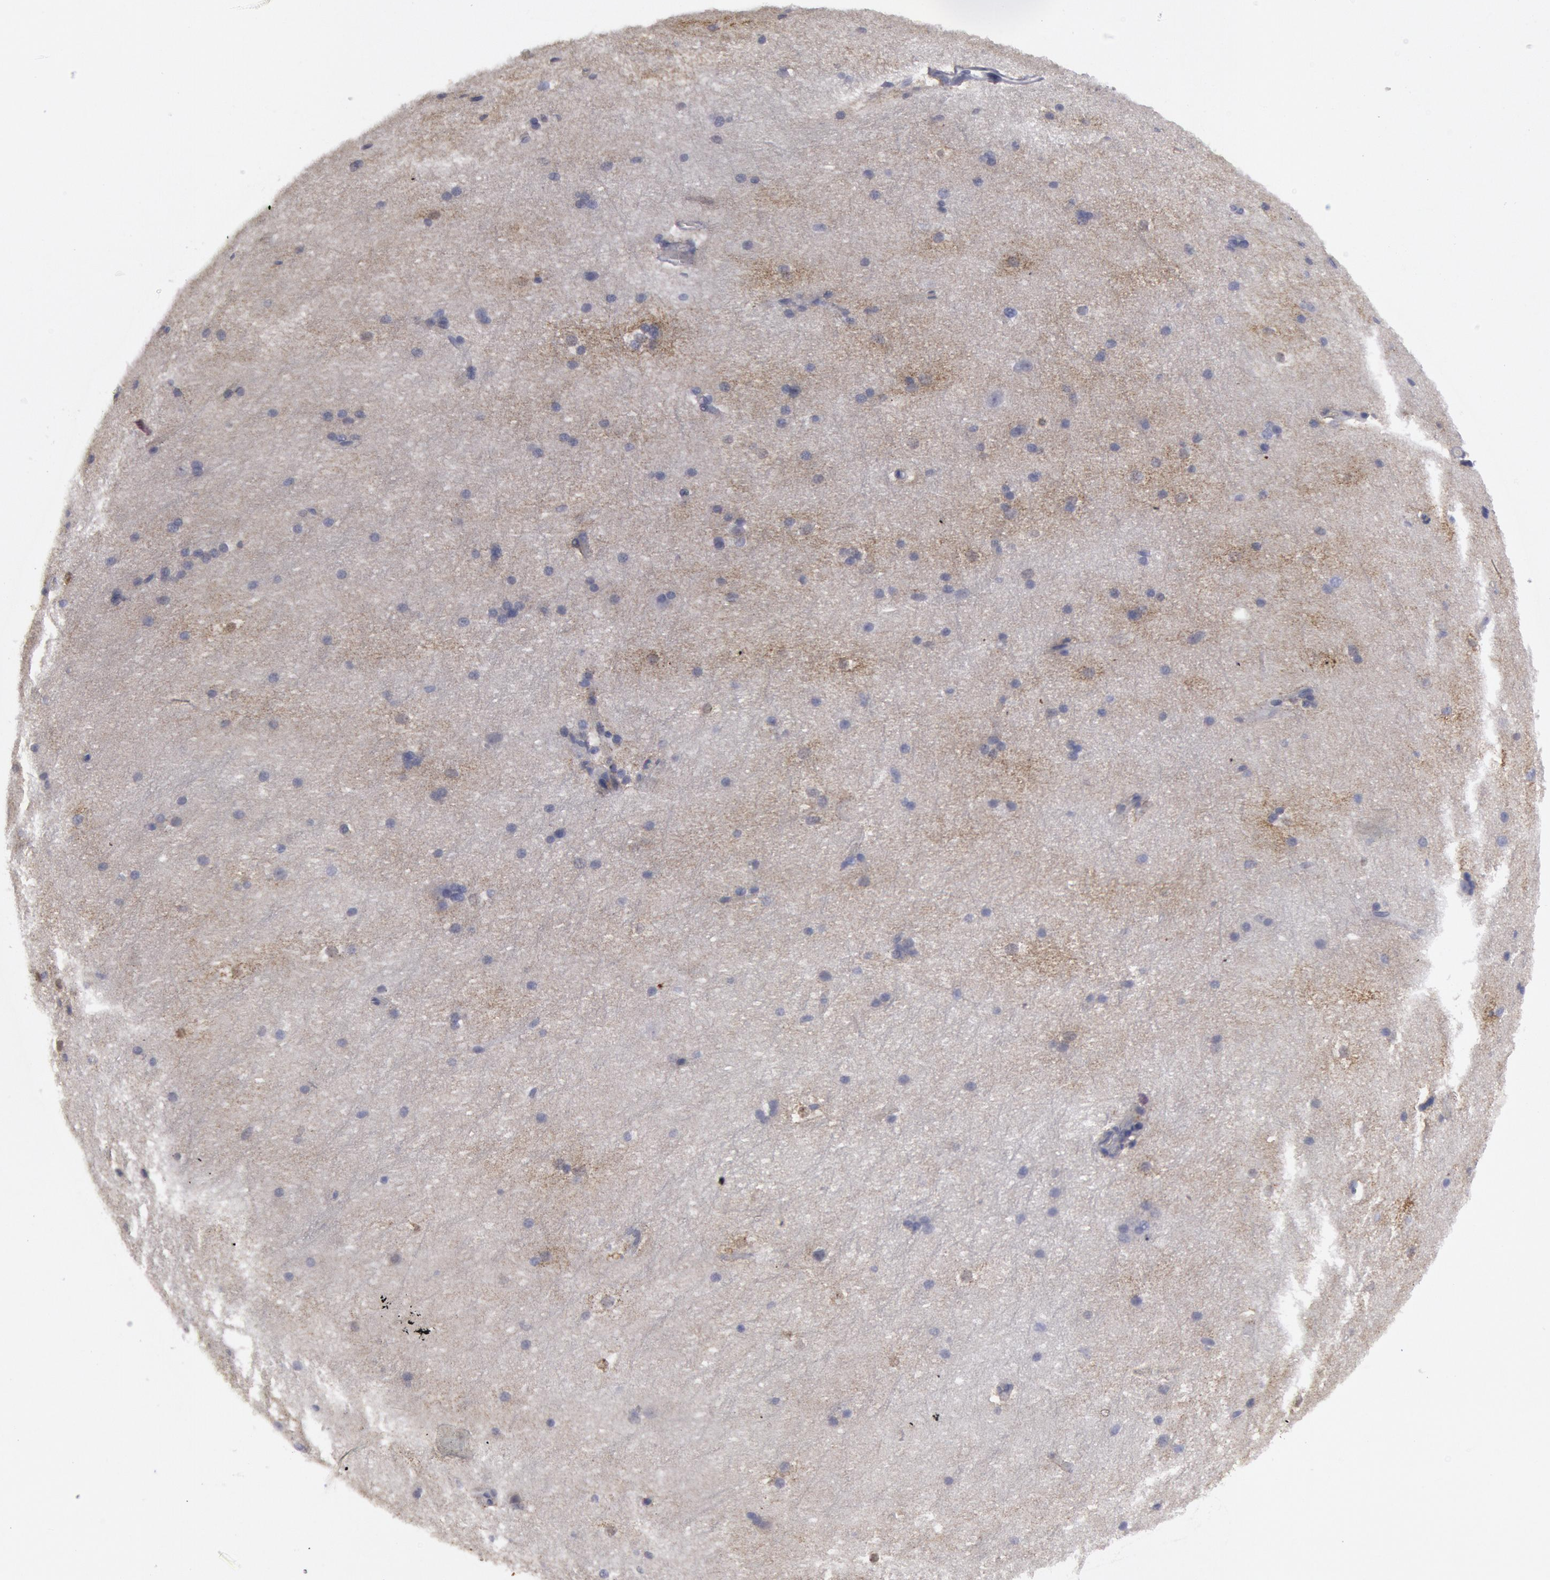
{"staining": {"intensity": "negative", "quantity": "none", "location": "none"}, "tissue": "cerebral cortex", "cell_type": "Endothelial cells", "image_type": "normal", "snomed": [{"axis": "morphology", "description": "Normal tissue, NOS"}, {"axis": "topography", "description": "Cerebral cortex"}, {"axis": "topography", "description": "Hippocampus"}], "caption": "High power microscopy photomicrograph of an IHC image of benign cerebral cortex, revealing no significant positivity in endothelial cells.", "gene": "FHL1", "patient": {"sex": "female", "age": 19}}